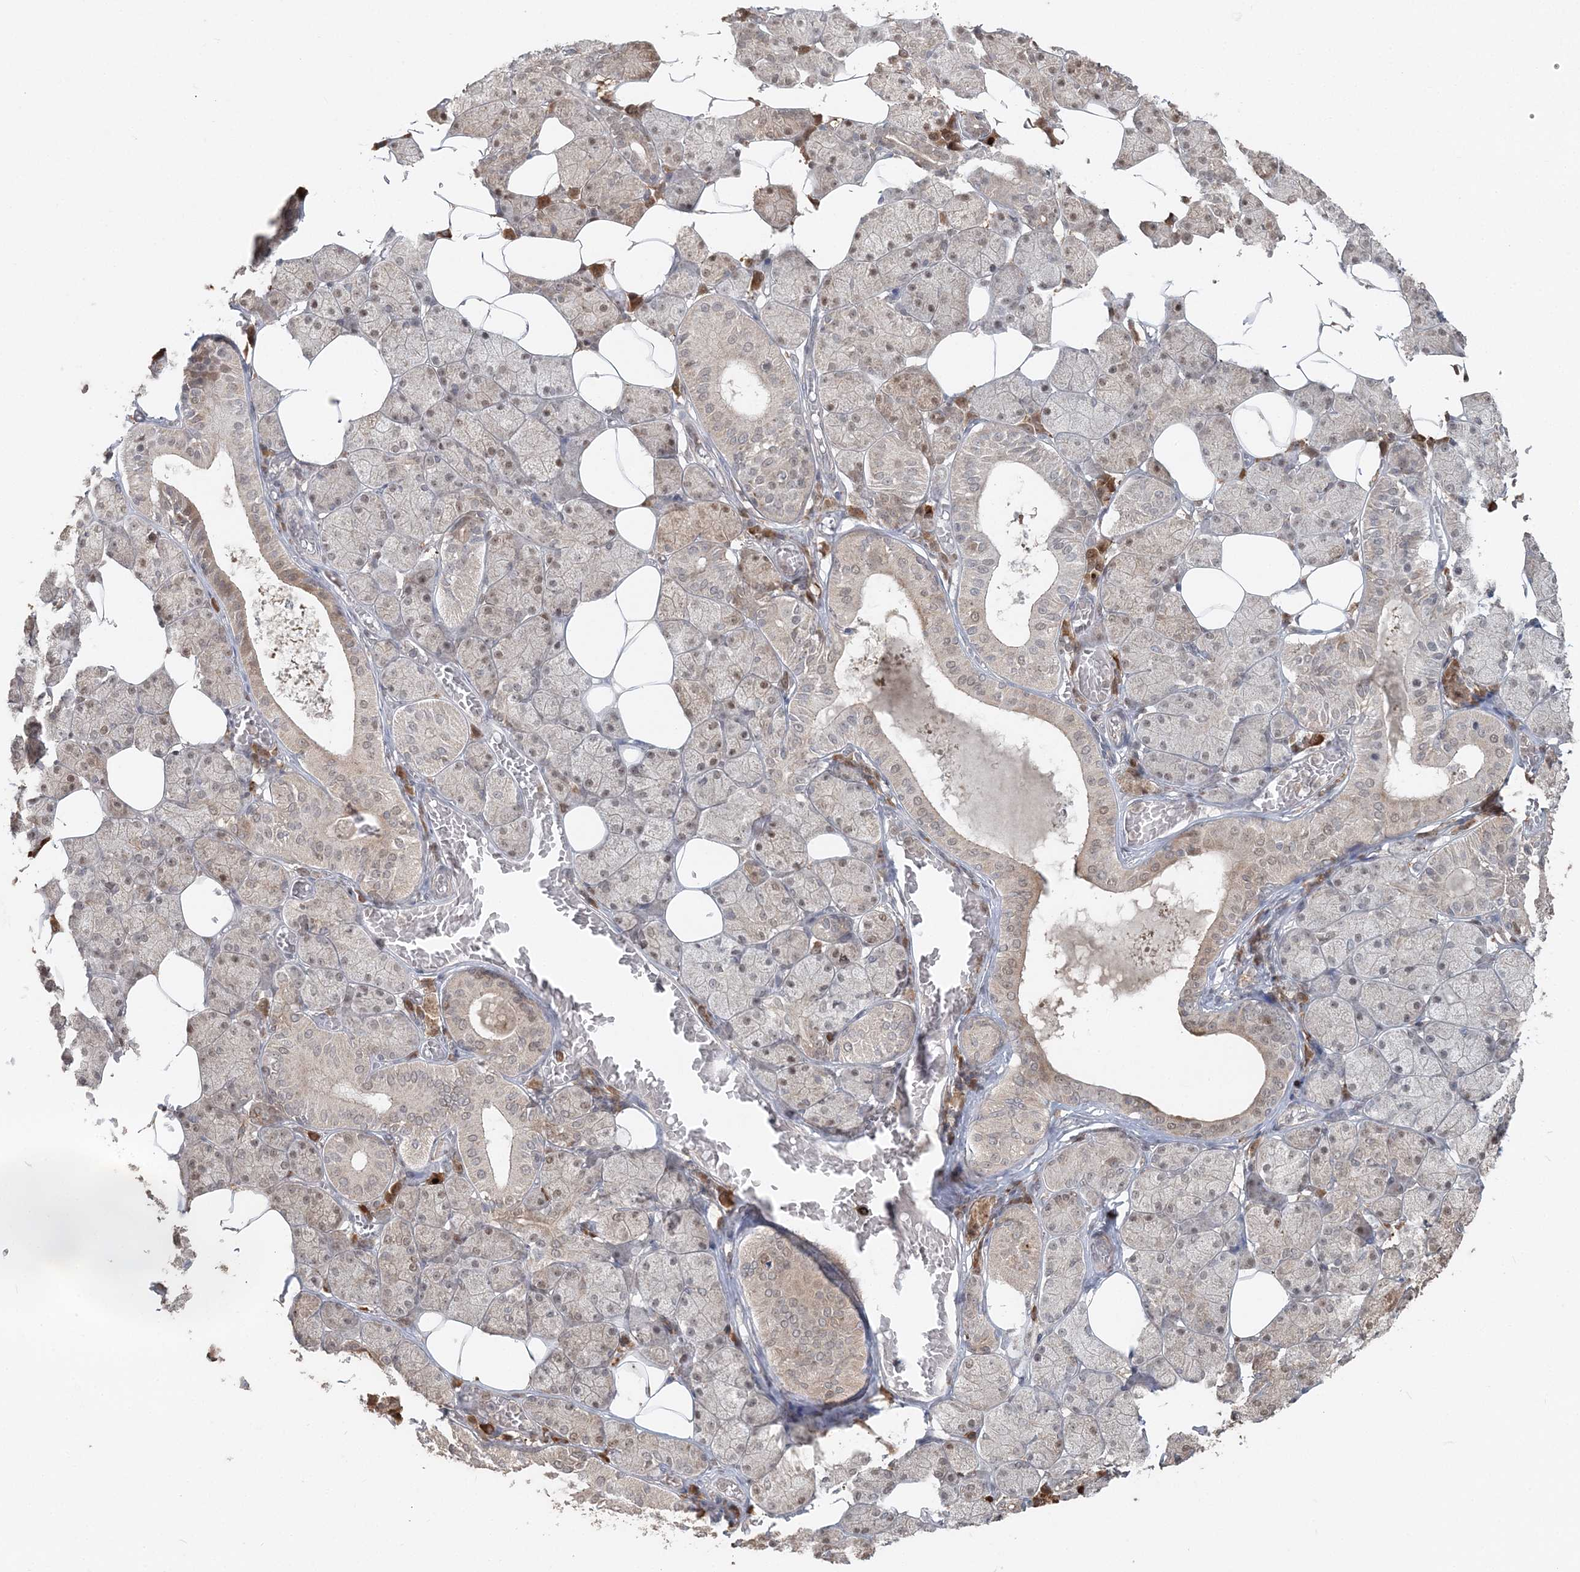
{"staining": {"intensity": "moderate", "quantity": "25%-75%", "location": "cytoplasmic/membranous,nuclear"}, "tissue": "salivary gland", "cell_type": "Glandular cells", "image_type": "normal", "snomed": [{"axis": "morphology", "description": "Normal tissue, NOS"}, {"axis": "topography", "description": "Salivary gland"}], "caption": "Glandular cells show medium levels of moderate cytoplasmic/membranous,nuclear positivity in approximately 25%-75% of cells in unremarkable human salivary gland.", "gene": "SLU7", "patient": {"sex": "female", "age": 33}}